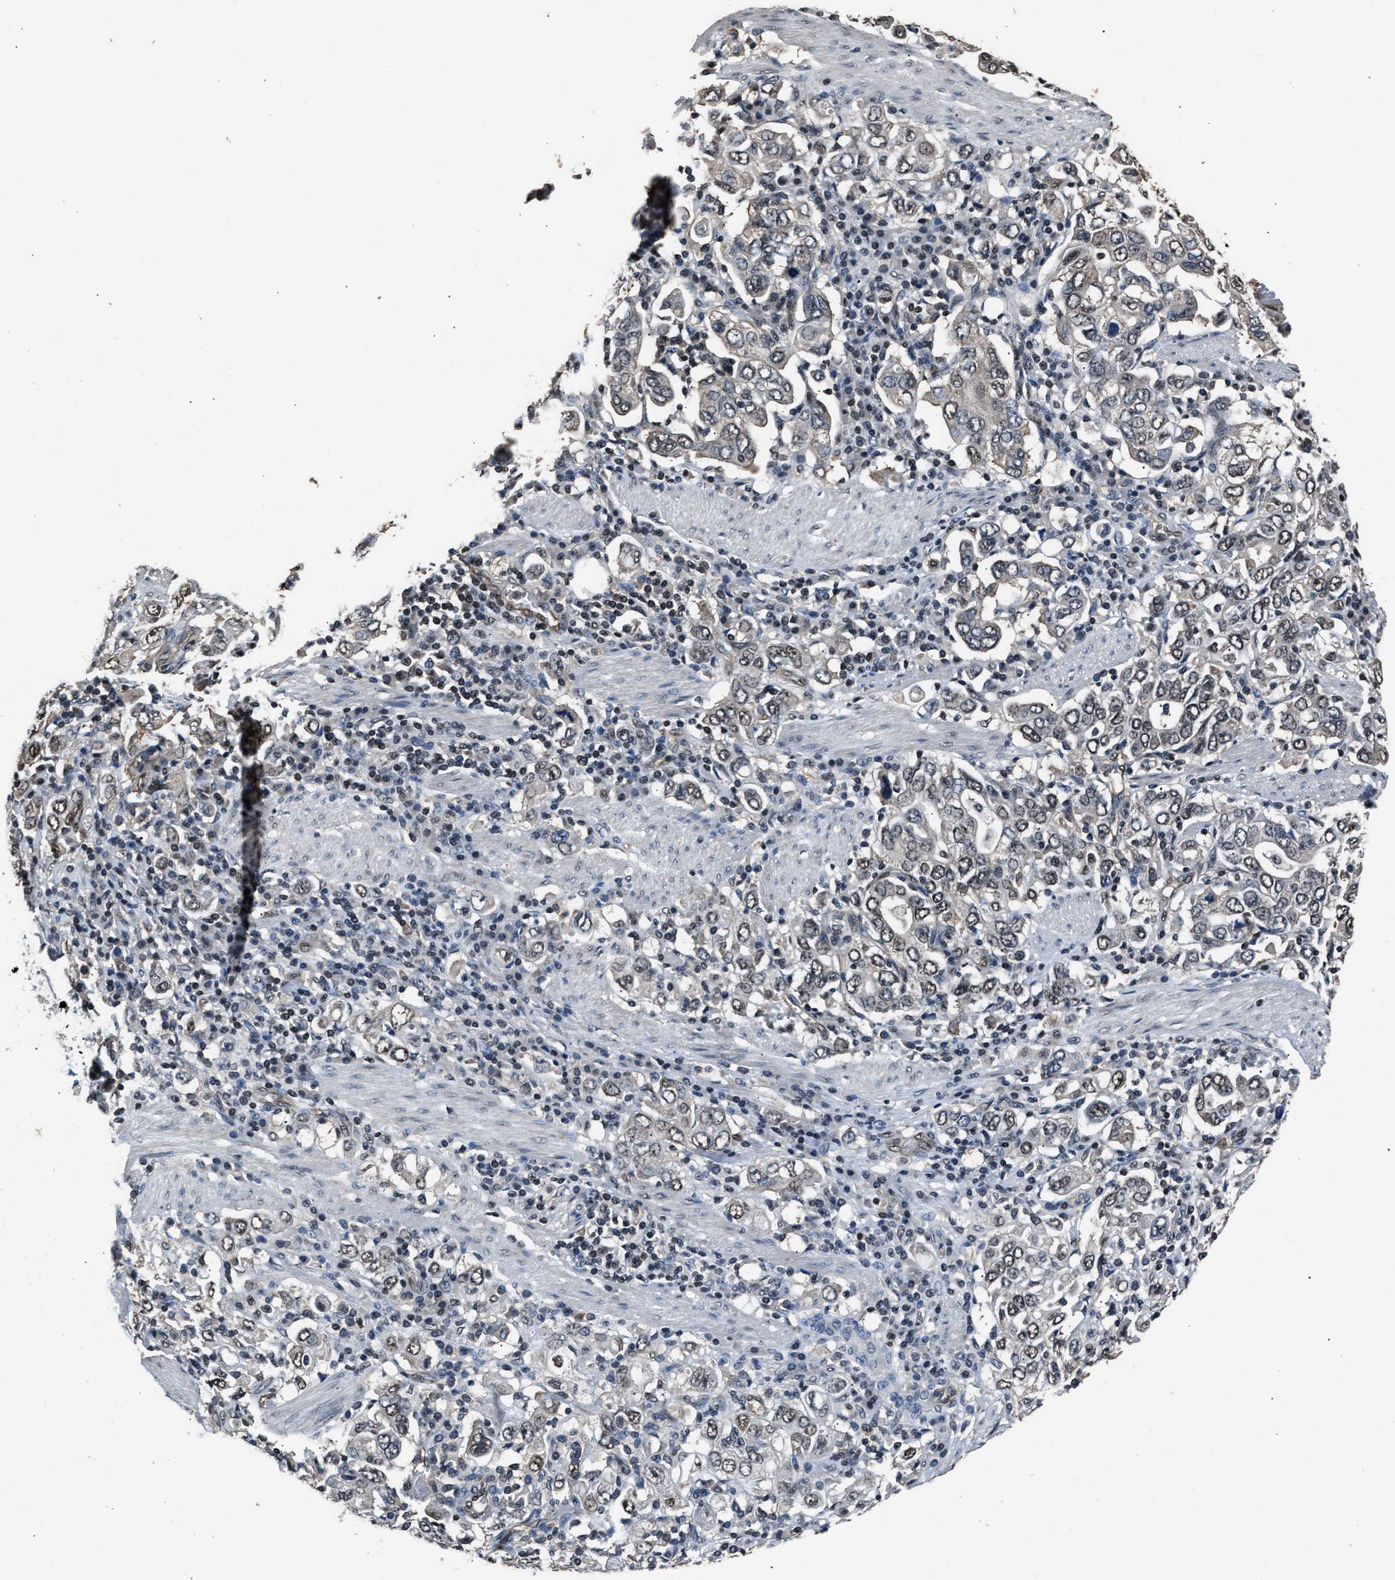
{"staining": {"intensity": "weak", "quantity": ">75%", "location": "nuclear"}, "tissue": "stomach cancer", "cell_type": "Tumor cells", "image_type": "cancer", "snomed": [{"axis": "morphology", "description": "Adenocarcinoma, NOS"}, {"axis": "topography", "description": "Stomach, upper"}], "caption": "The immunohistochemical stain shows weak nuclear expression in tumor cells of stomach adenocarcinoma tissue.", "gene": "DFFA", "patient": {"sex": "male", "age": 62}}